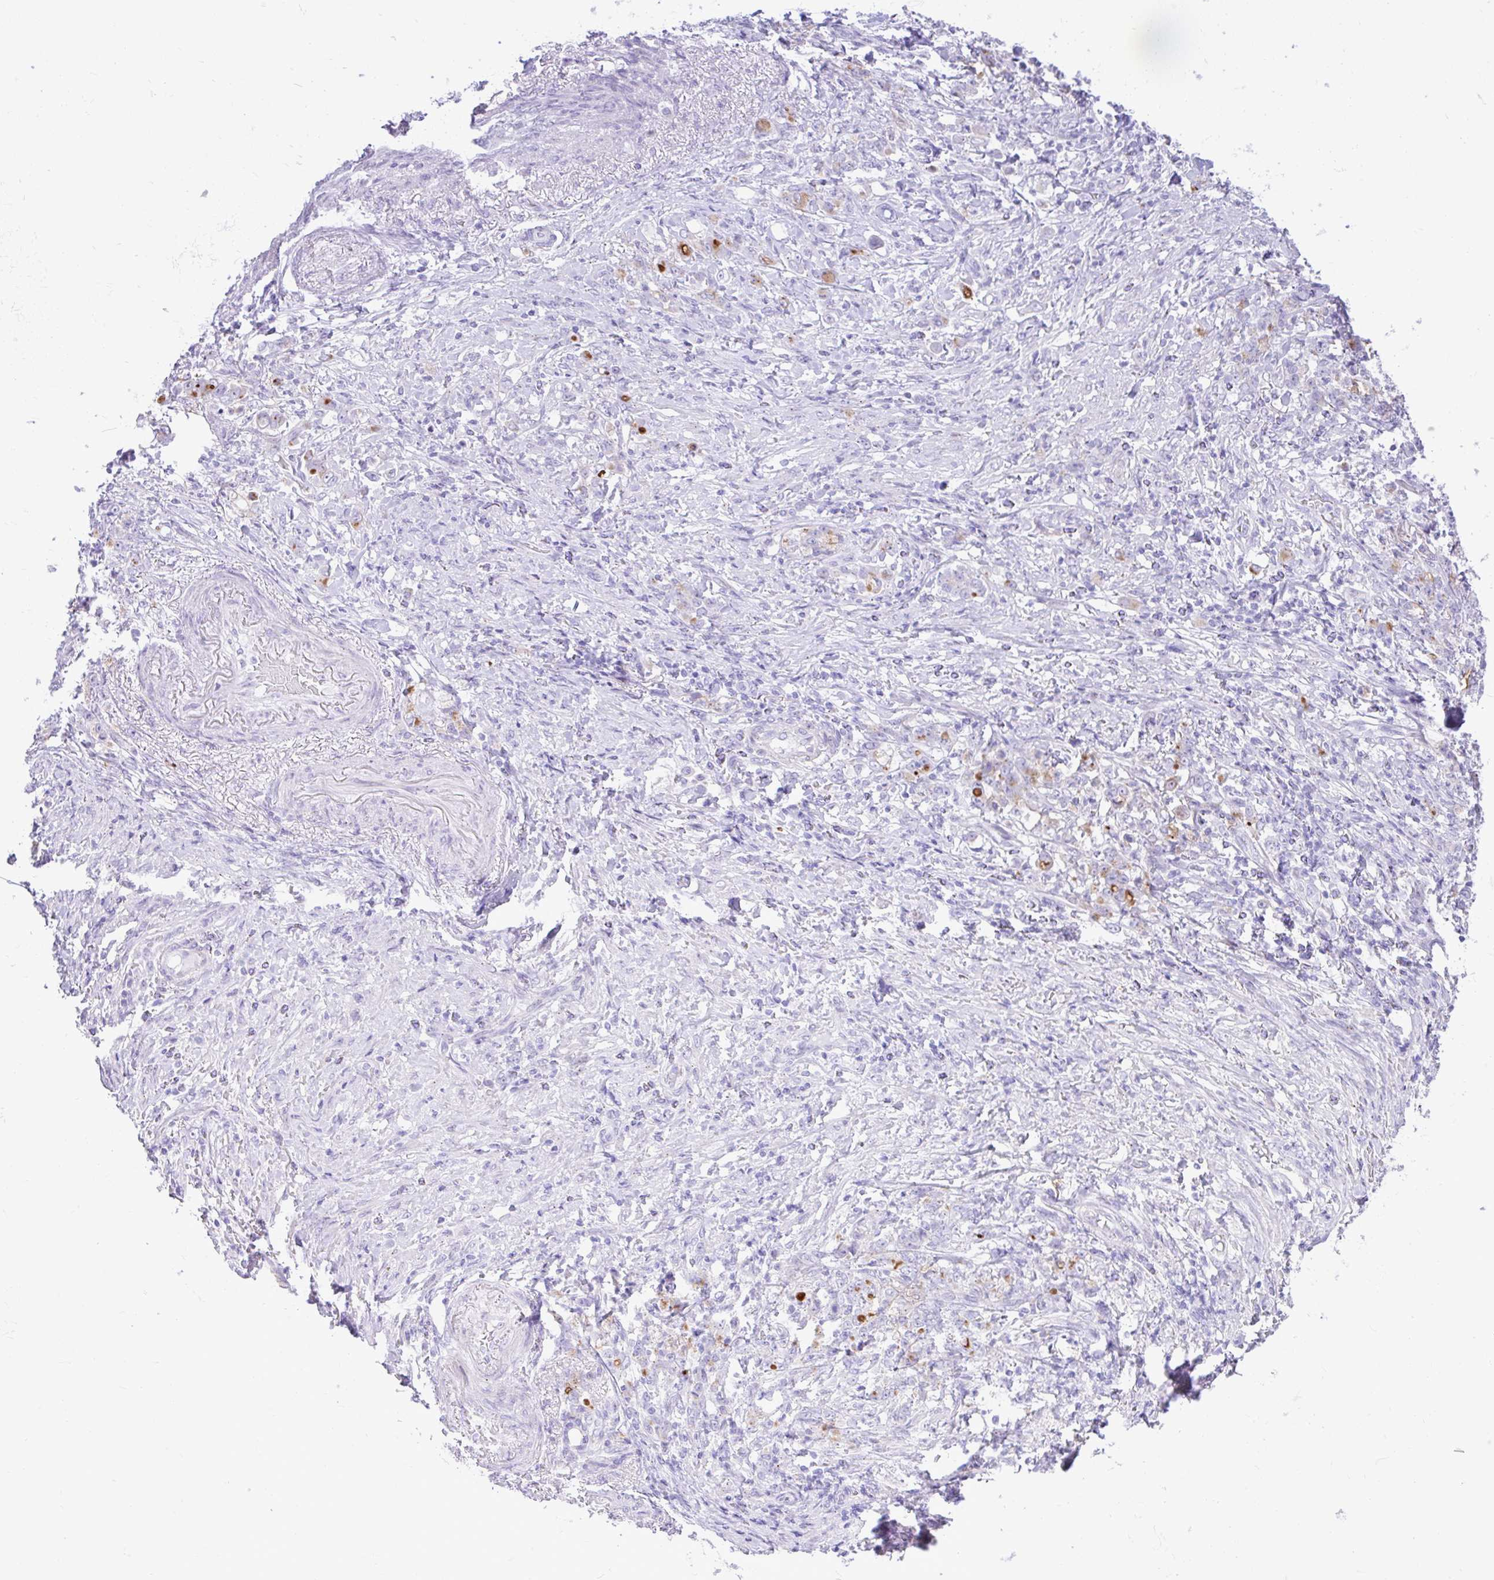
{"staining": {"intensity": "moderate", "quantity": "<25%", "location": "cytoplasmic/membranous"}, "tissue": "stomach cancer", "cell_type": "Tumor cells", "image_type": "cancer", "snomed": [{"axis": "morphology", "description": "Adenocarcinoma, NOS"}, {"axis": "topography", "description": "Stomach"}], "caption": "DAB (3,3'-diaminobenzidine) immunohistochemical staining of human stomach cancer (adenocarcinoma) demonstrates moderate cytoplasmic/membranous protein staining in about <25% of tumor cells. (IHC, brightfield microscopy, high magnification).", "gene": "REEP1", "patient": {"sex": "female", "age": 79}}